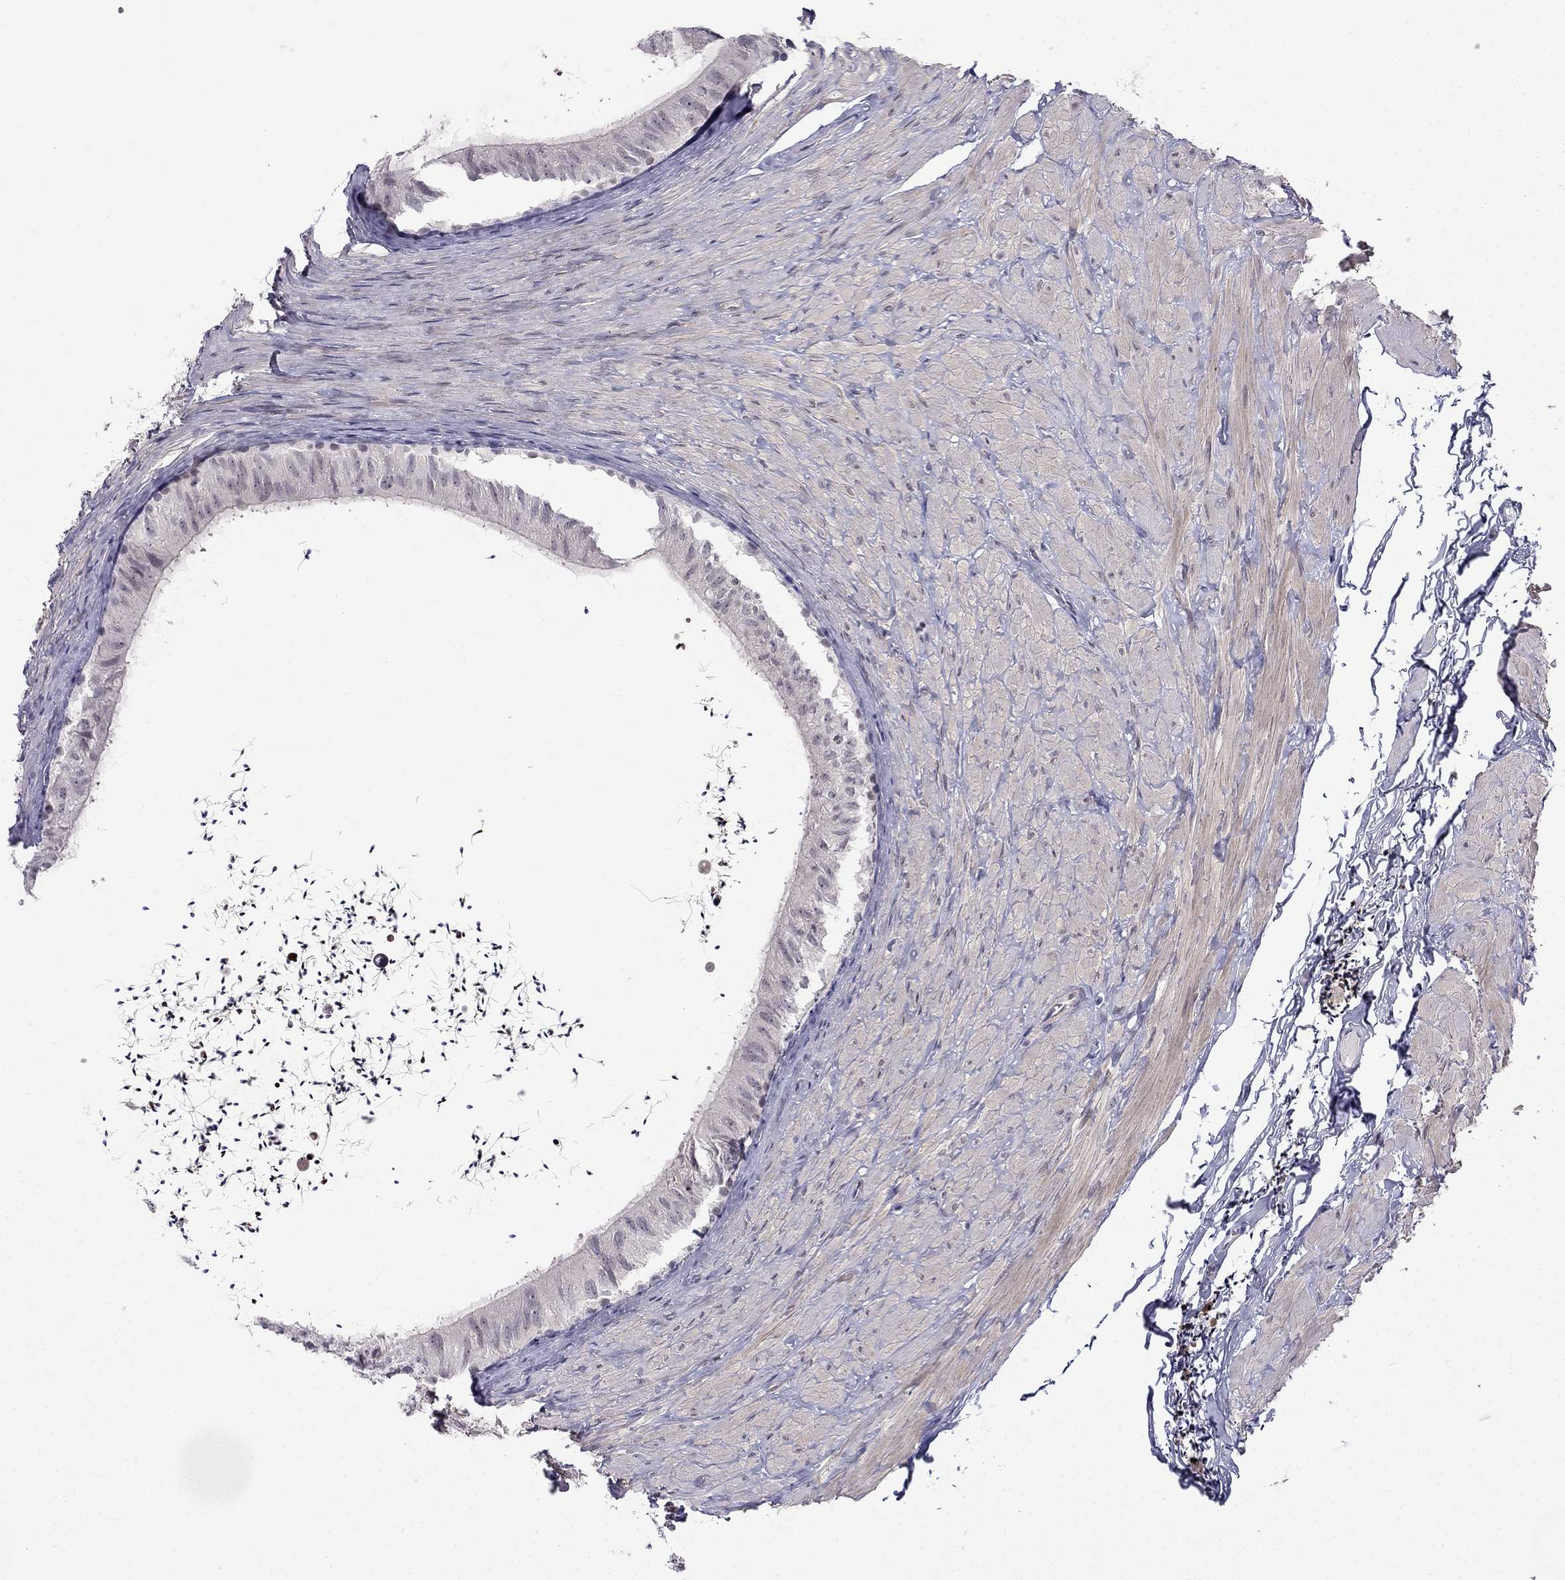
{"staining": {"intensity": "negative", "quantity": "none", "location": "none"}, "tissue": "epididymis", "cell_type": "Glandular cells", "image_type": "normal", "snomed": [{"axis": "morphology", "description": "Normal tissue, NOS"}, {"axis": "topography", "description": "Epididymis"}], "caption": "Immunohistochemical staining of unremarkable human epididymis demonstrates no significant positivity in glandular cells. The staining was performed using DAB to visualize the protein expression in brown, while the nuclei were stained in blue with hematoxylin (Magnification: 20x).", "gene": "BAG5", "patient": {"sex": "male", "age": 32}}